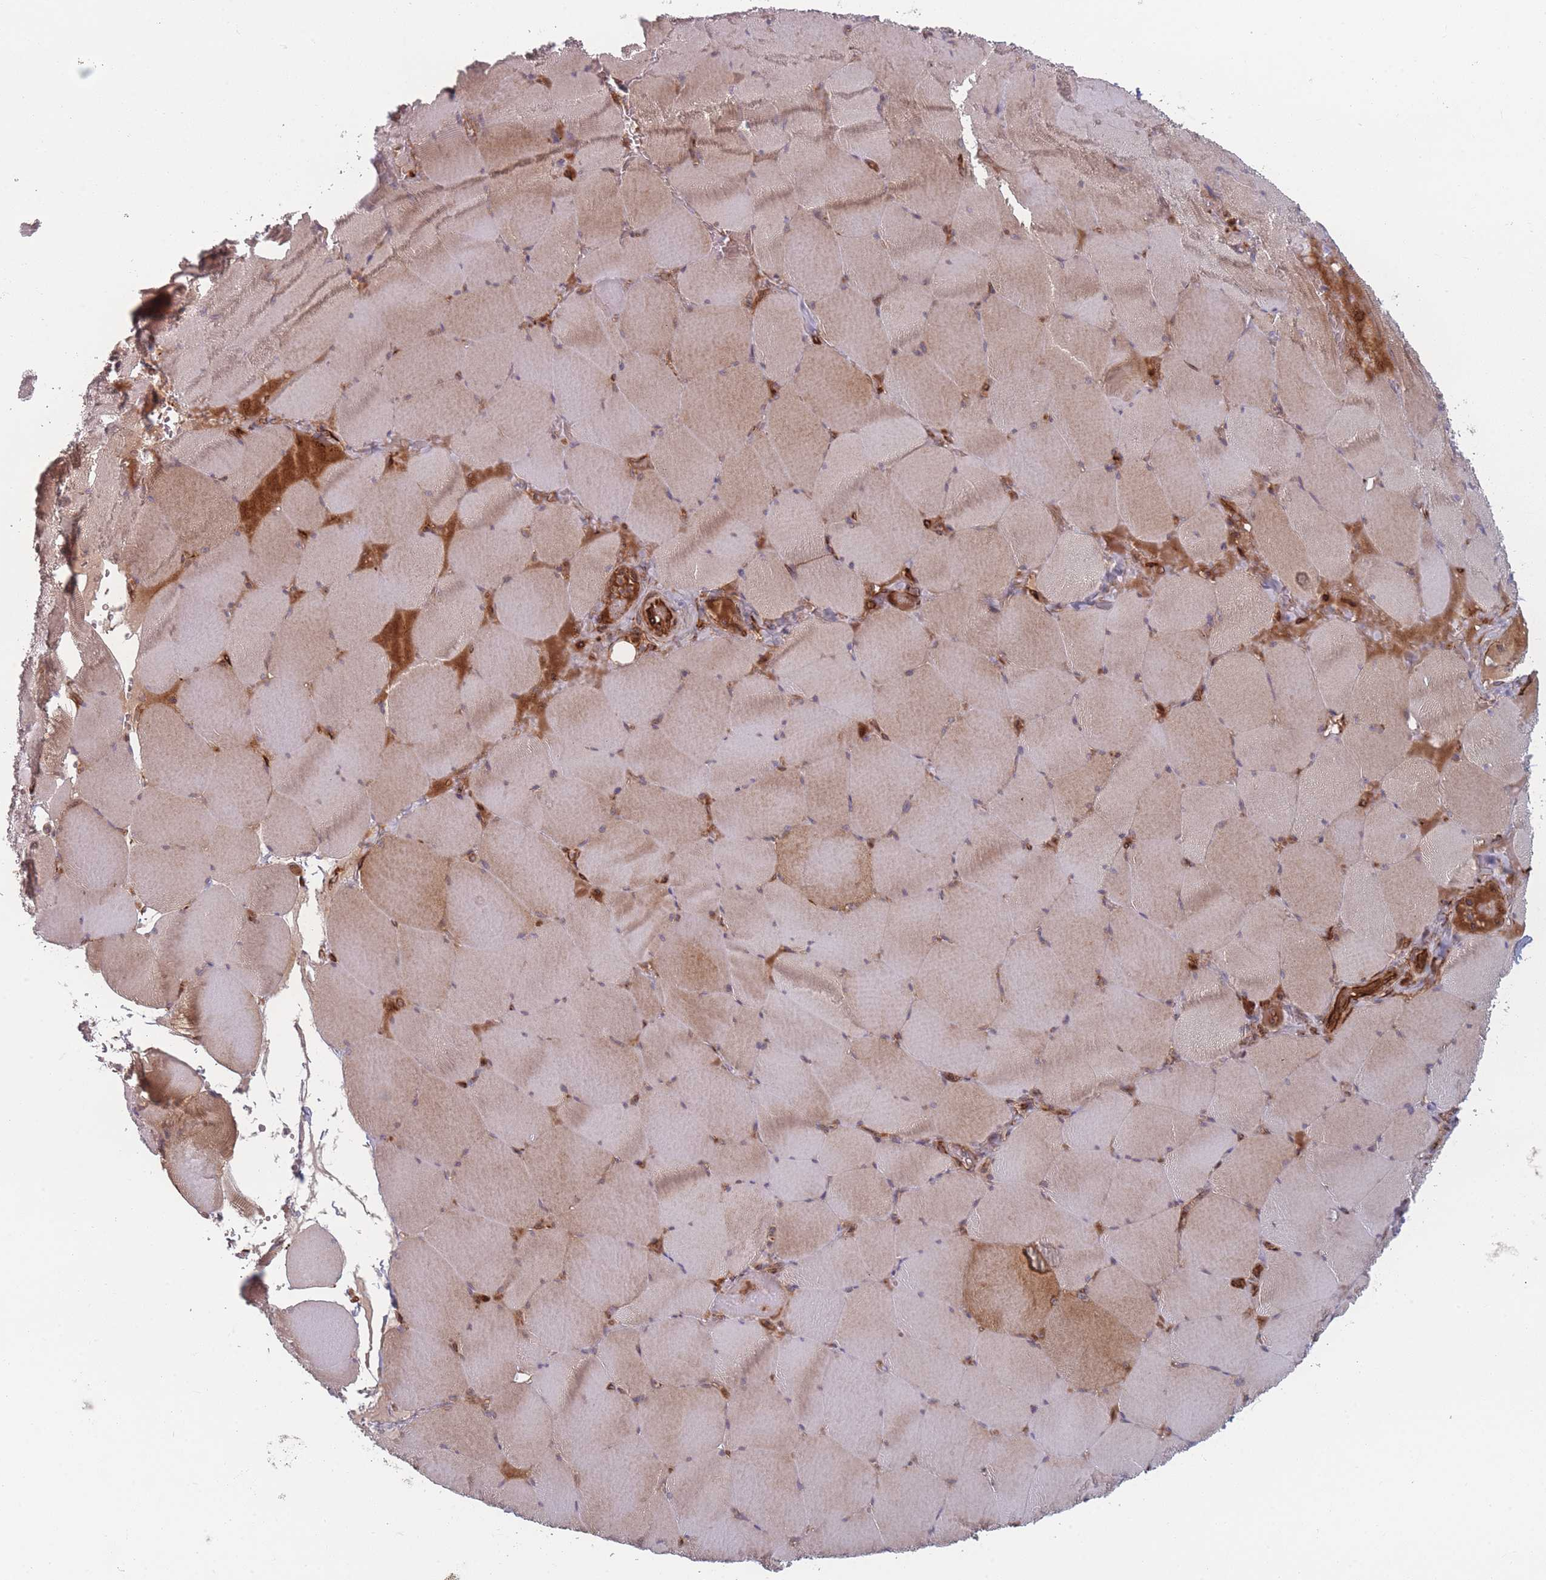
{"staining": {"intensity": "moderate", "quantity": ">75%", "location": "cytoplasmic/membranous"}, "tissue": "skeletal muscle", "cell_type": "Myocytes", "image_type": "normal", "snomed": [{"axis": "morphology", "description": "Normal tissue, NOS"}, {"axis": "topography", "description": "Skeletal muscle"}, {"axis": "topography", "description": "Head-Neck"}], "caption": "This micrograph shows normal skeletal muscle stained with IHC to label a protein in brown. The cytoplasmic/membranous of myocytes show moderate positivity for the protein. Nuclei are counter-stained blue.", "gene": "EEF1AKMT2", "patient": {"sex": "male", "age": 66}}